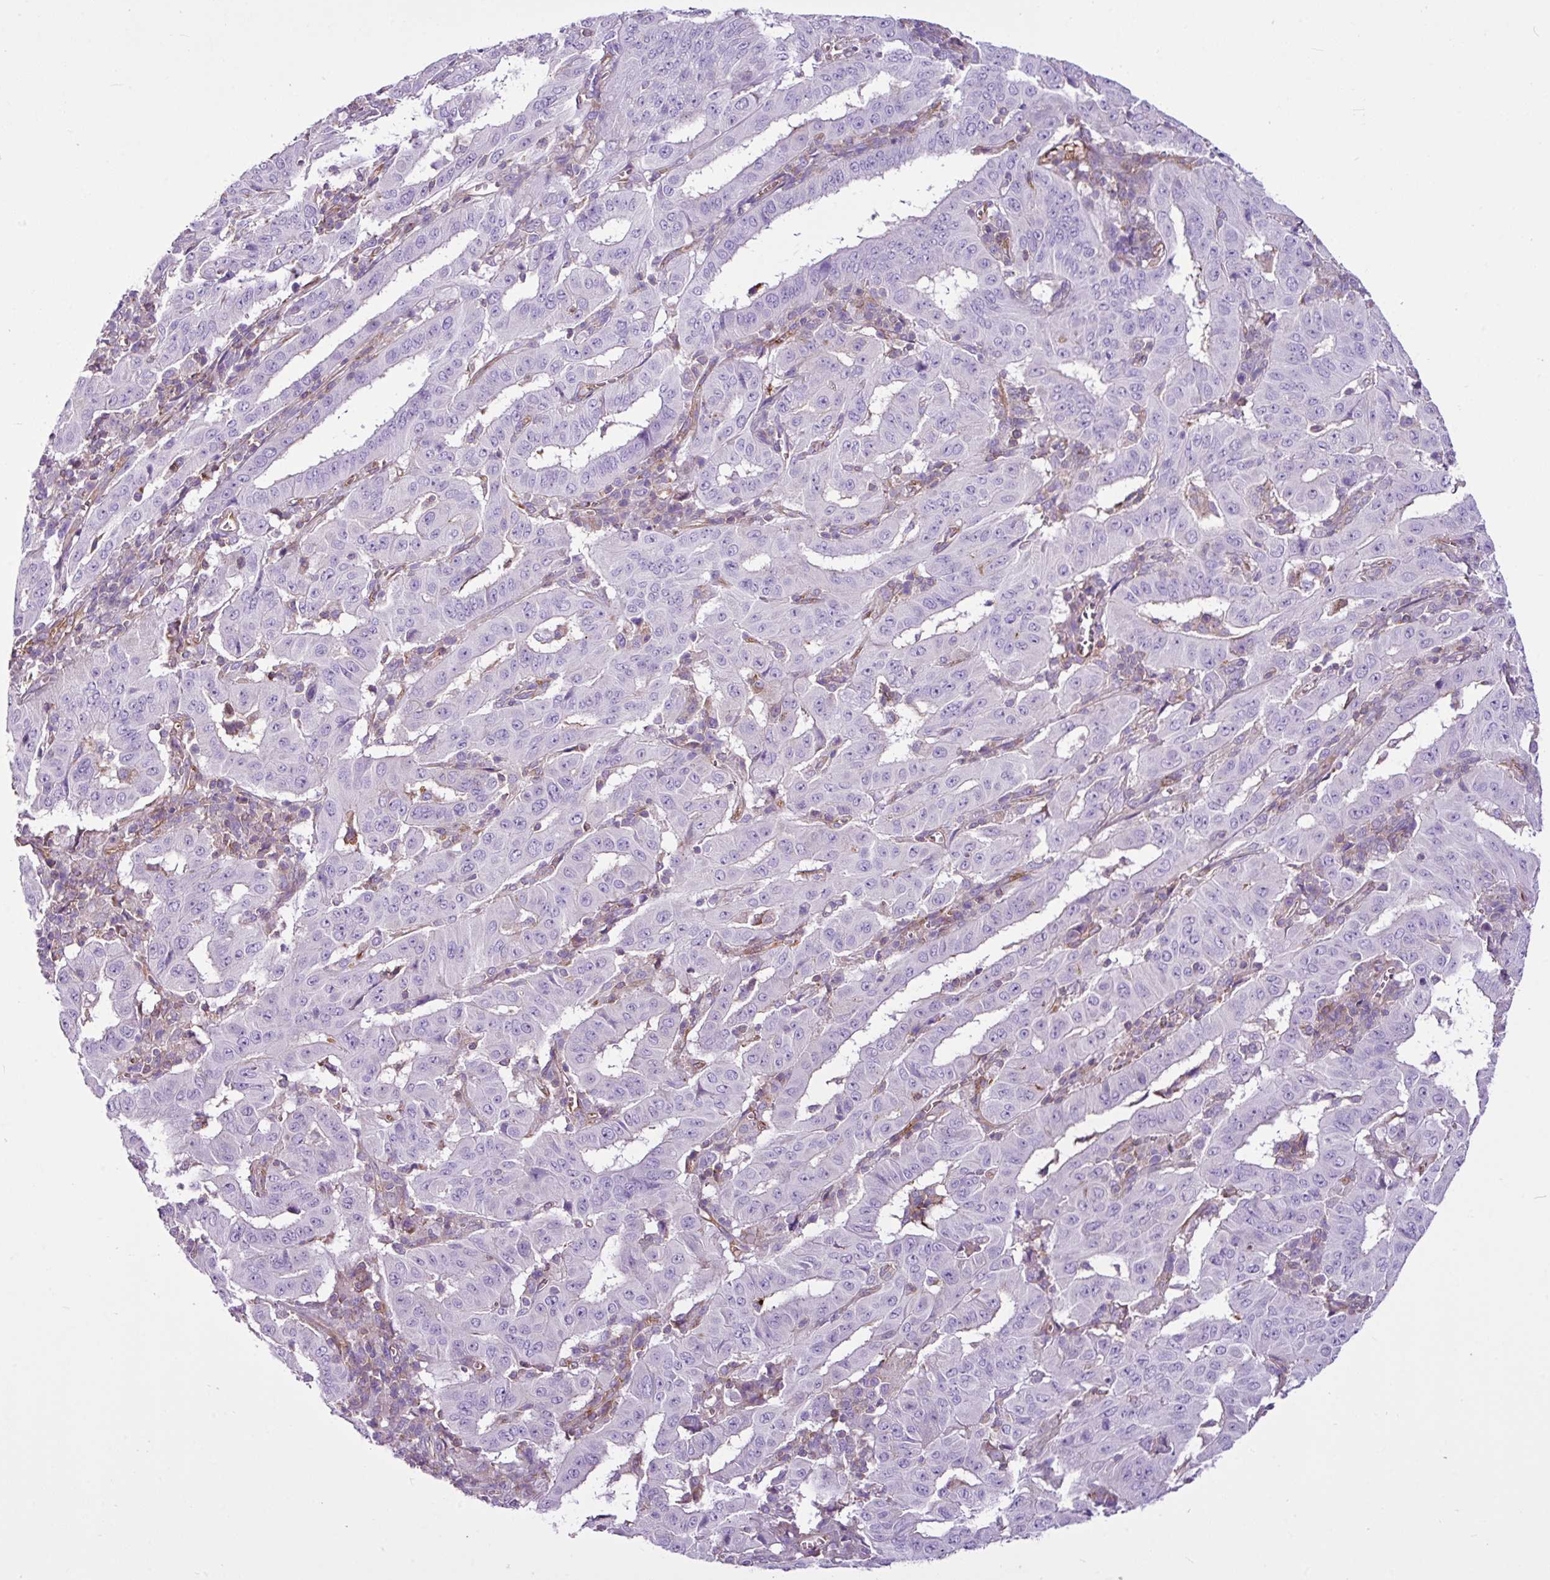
{"staining": {"intensity": "negative", "quantity": "none", "location": "none"}, "tissue": "pancreatic cancer", "cell_type": "Tumor cells", "image_type": "cancer", "snomed": [{"axis": "morphology", "description": "Adenocarcinoma, NOS"}, {"axis": "topography", "description": "Pancreas"}], "caption": "DAB (3,3'-diaminobenzidine) immunohistochemical staining of human adenocarcinoma (pancreatic) reveals no significant positivity in tumor cells.", "gene": "EME2", "patient": {"sex": "male", "age": 63}}